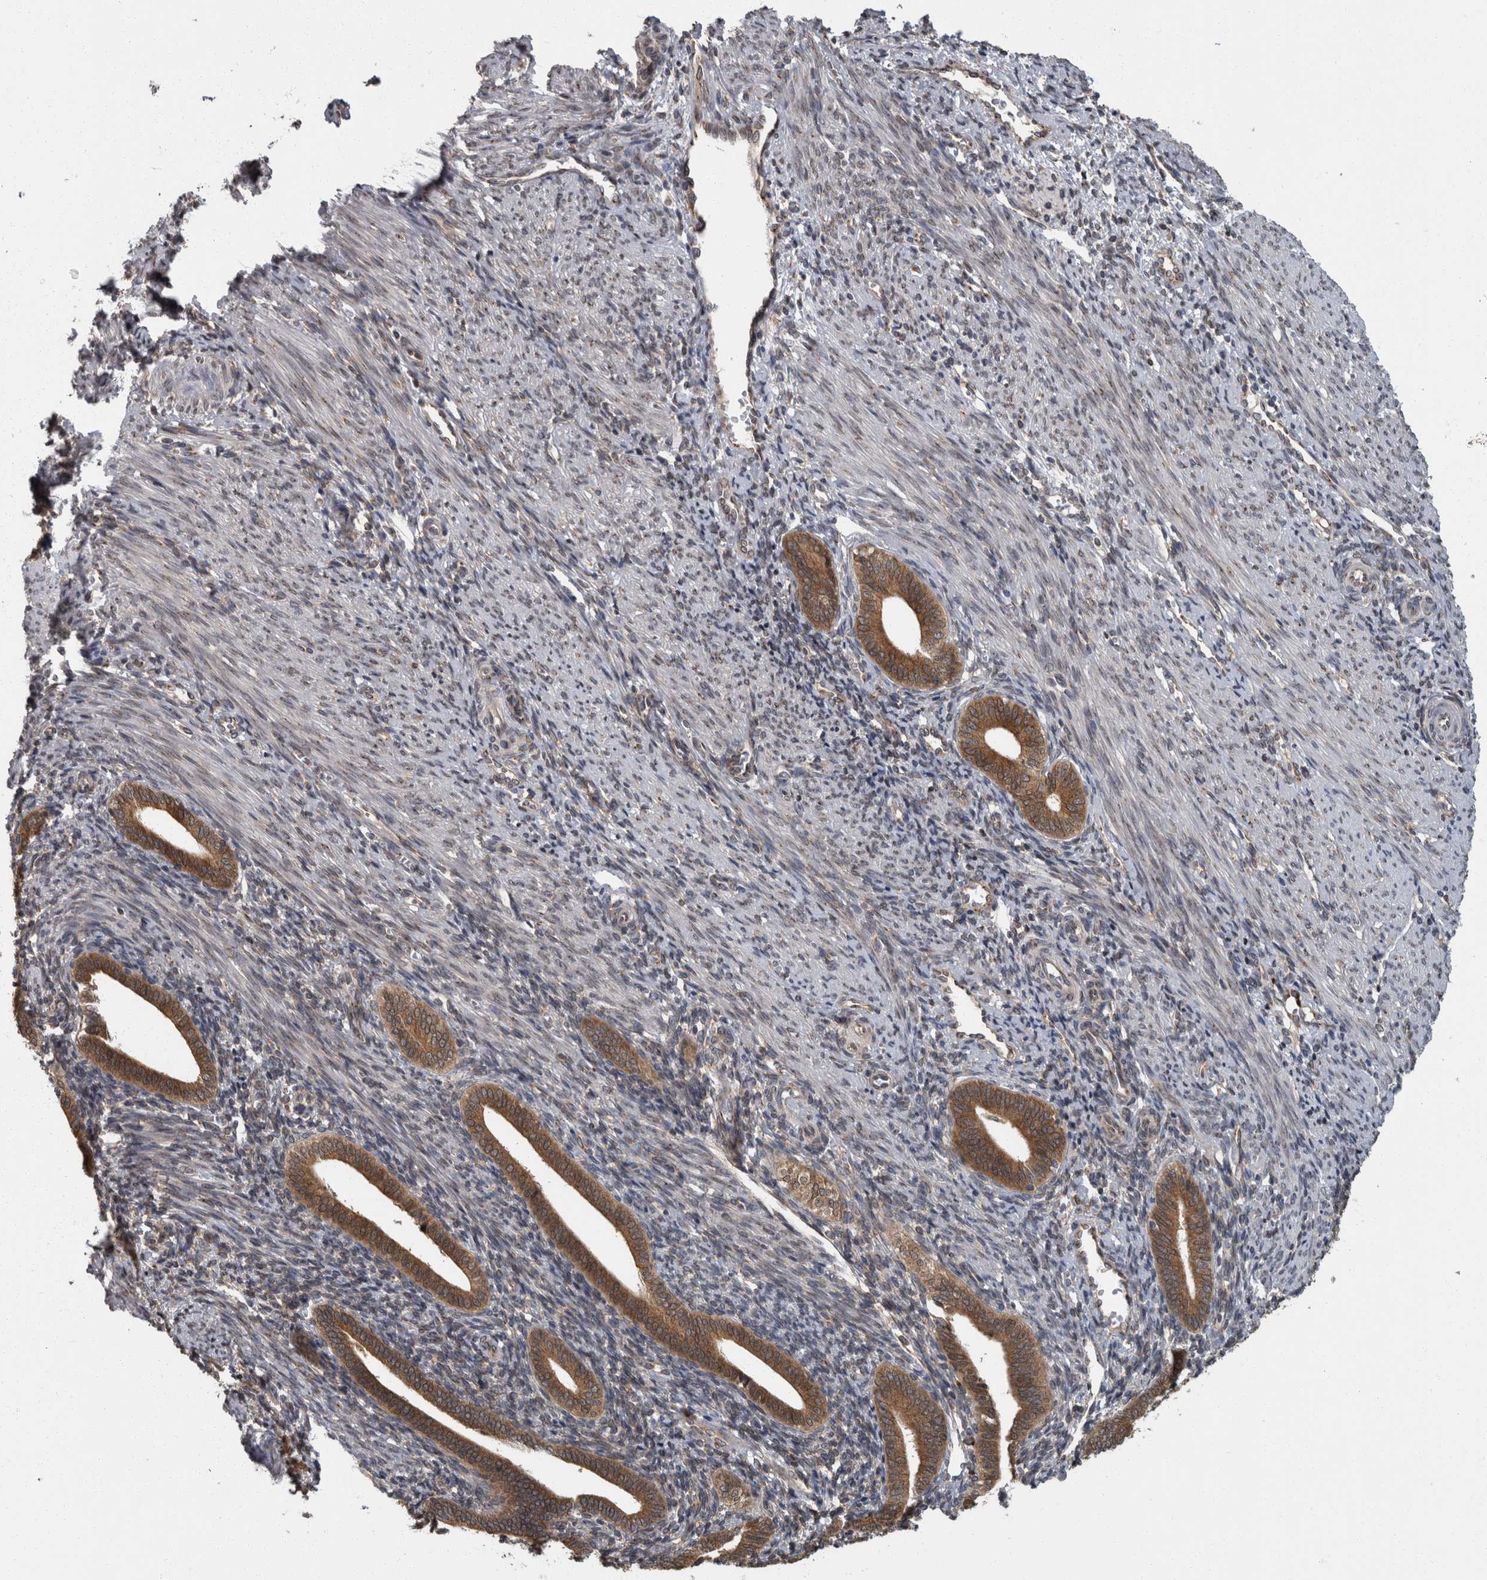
{"staining": {"intensity": "weak", "quantity": "25%-75%", "location": "cytoplasmic/membranous"}, "tissue": "endometrium", "cell_type": "Cells in endometrial stroma", "image_type": "normal", "snomed": [{"axis": "morphology", "description": "Normal tissue, NOS"}, {"axis": "topography", "description": "Uterus"}, {"axis": "topography", "description": "Endometrium"}], "caption": "A photomicrograph of endometrium stained for a protein shows weak cytoplasmic/membranous brown staining in cells in endometrial stroma. Using DAB (3,3'-diaminobenzidine) (brown) and hematoxylin (blue) stains, captured at high magnification using brightfield microscopy.", "gene": "LMAN2L", "patient": {"sex": "female", "age": 33}}